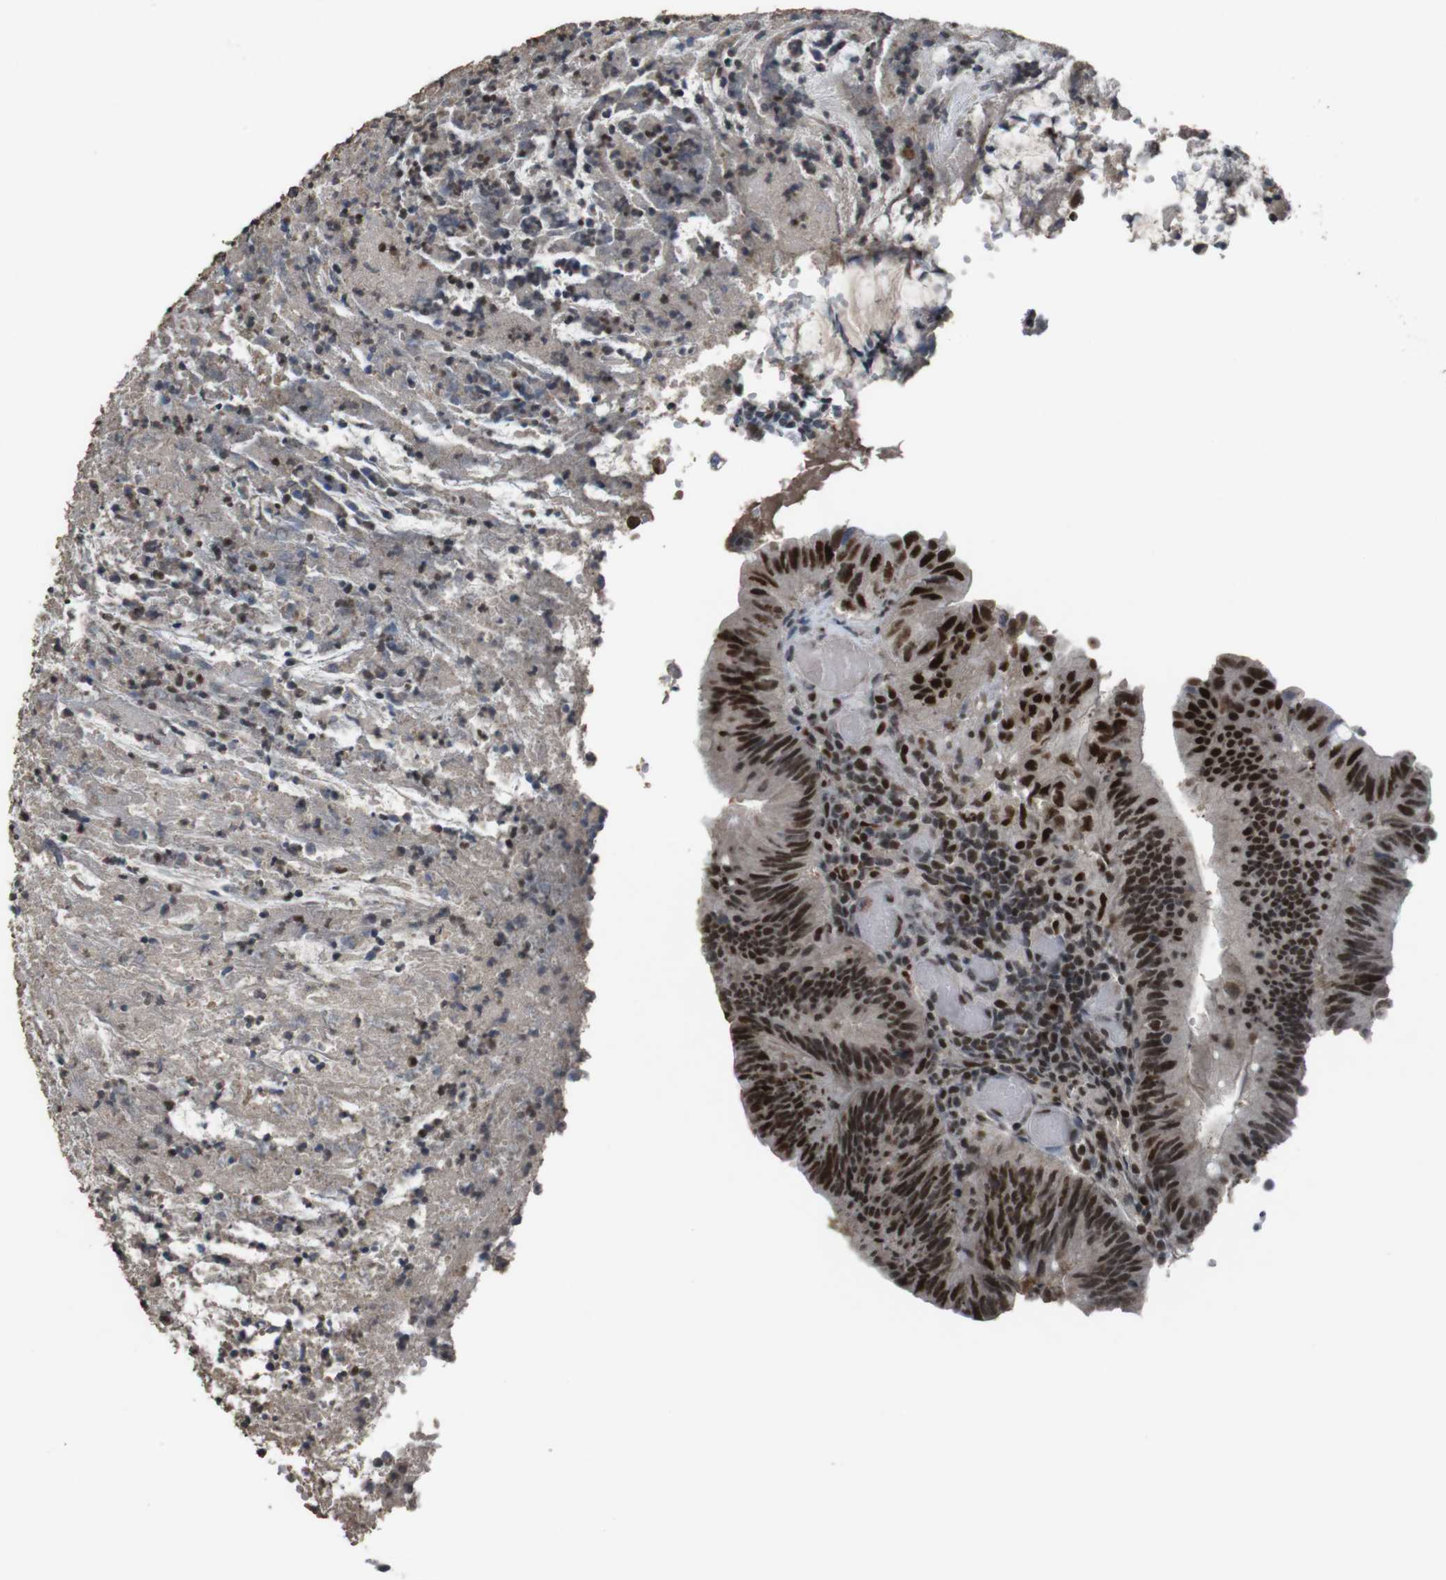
{"staining": {"intensity": "strong", "quantity": ">75%", "location": "nuclear"}, "tissue": "colorectal cancer", "cell_type": "Tumor cells", "image_type": "cancer", "snomed": [{"axis": "morphology", "description": "Adenocarcinoma, NOS"}, {"axis": "topography", "description": "Rectum"}], "caption": "Immunohistochemical staining of adenocarcinoma (colorectal) exhibits high levels of strong nuclear staining in approximately >75% of tumor cells. The staining was performed using DAB (3,3'-diaminobenzidine) to visualize the protein expression in brown, while the nuclei were stained in blue with hematoxylin (Magnification: 20x).", "gene": "SUB1", "patient": {"sex": "female", "age": 66}}